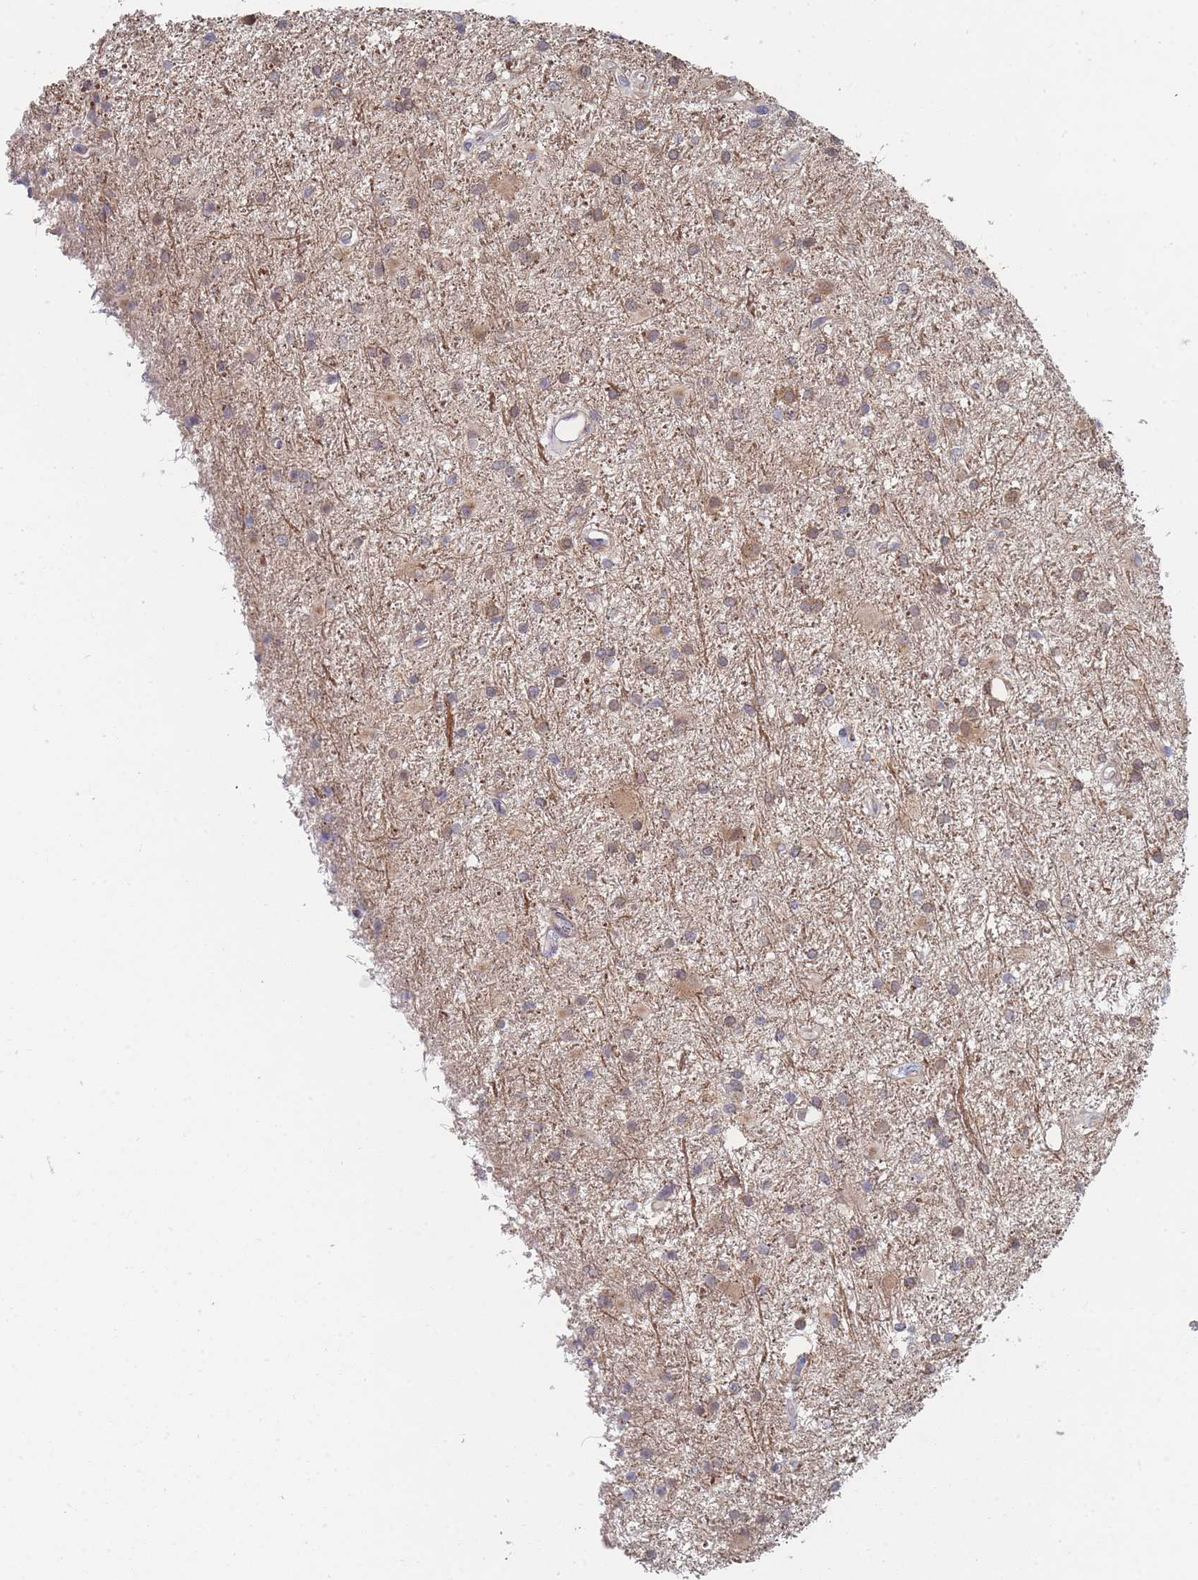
{"staining": {"intensity": "moderate", "quantity": ">75%", "location": "cytoplasmic/membranous"}, "tissue": "glioma", "cell_type": "Tumor cells", "image_type": "cancer", "snomed": [{"axis": "morphology", "description": "Glioma, malignant, High grade"}, {"axis": "topography", "description": "Brain"}], "caption": "Immunohistochemical staining of human malignant glioma (high-grade) exhibits medium levels of moderate cytoplasmic/membranous staining in approximately >75% of tumor cells.", "gene": "SLC35F5", "patient": {"sex": "female", "age": 50}}